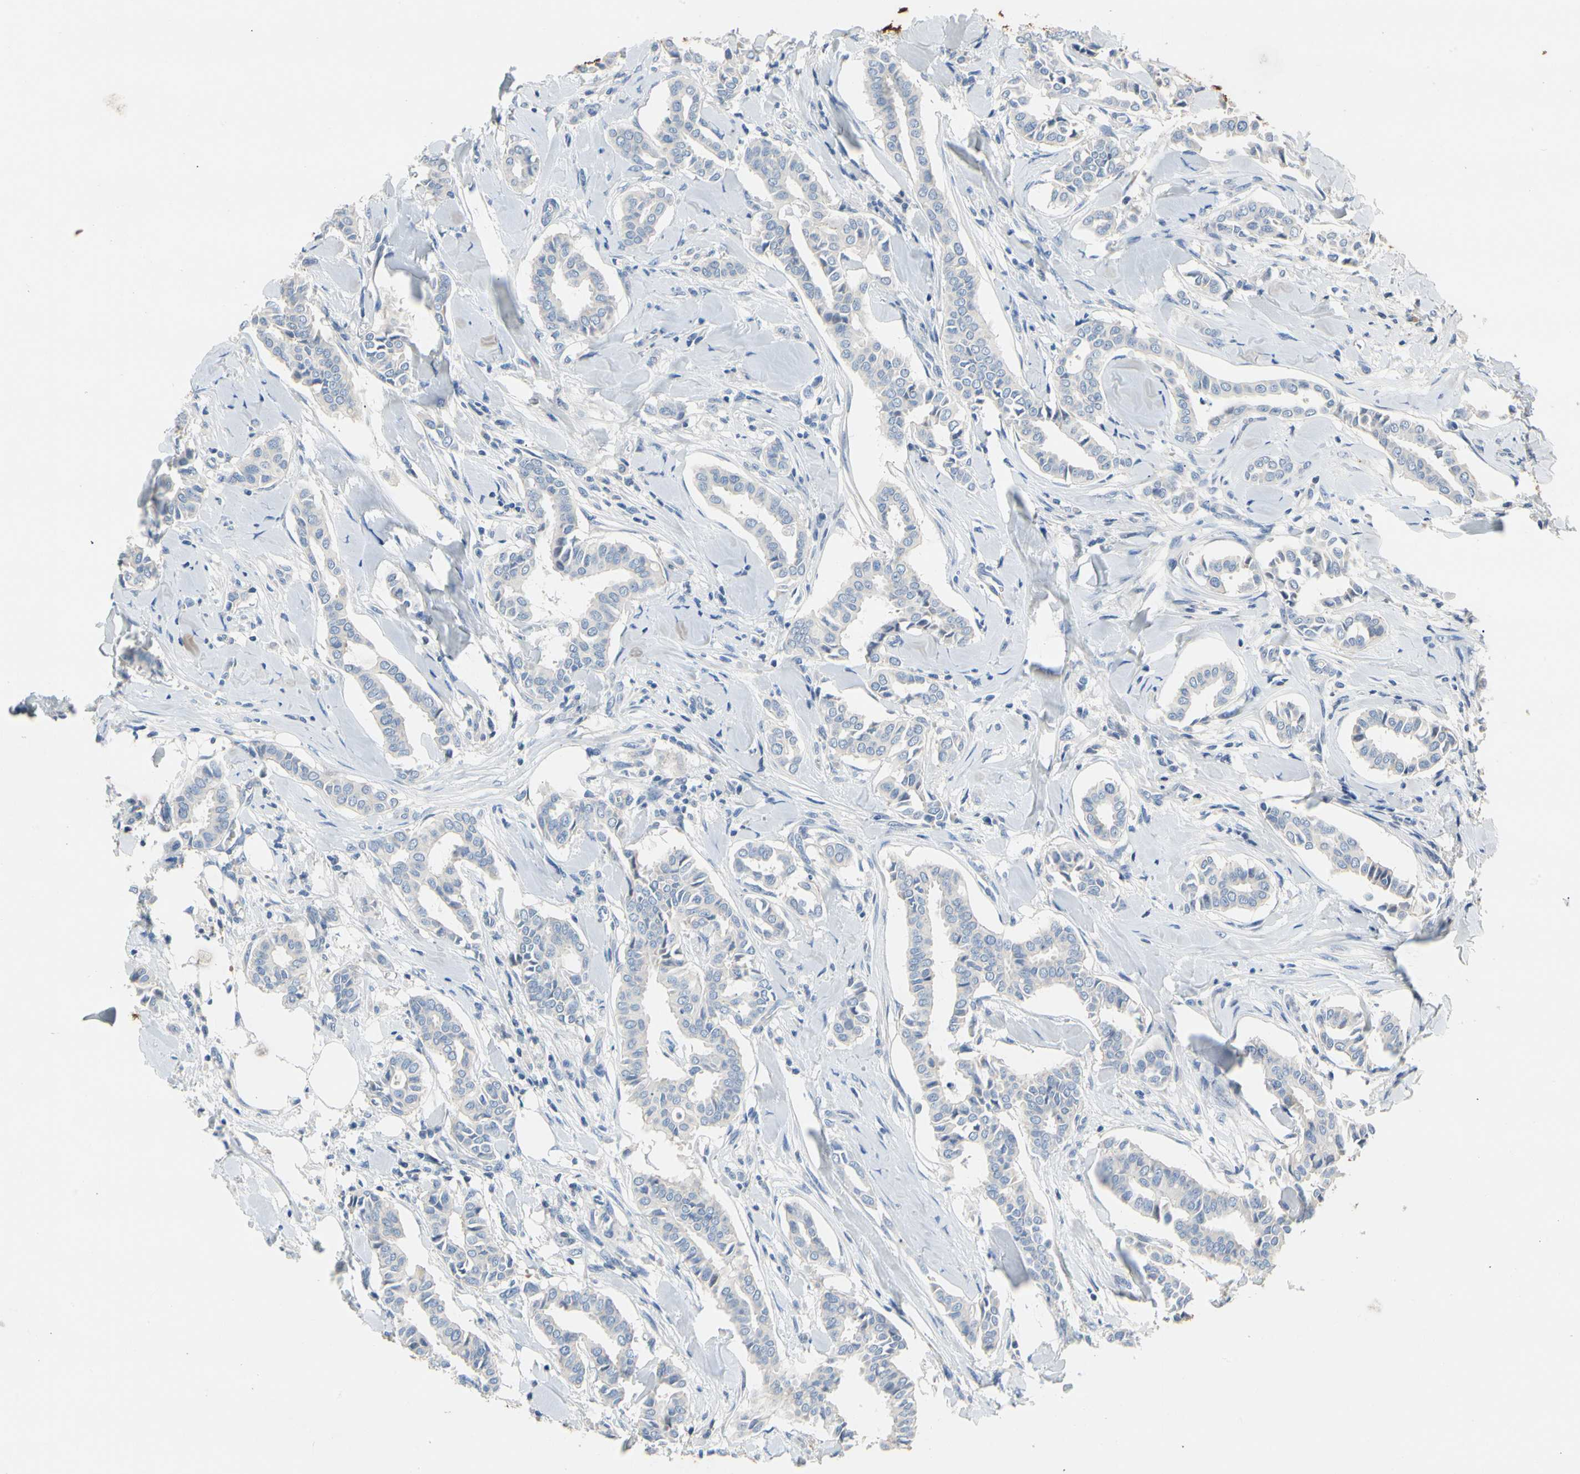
{"staining": {"intensity": "negative", "quantity": "none", "location": "none"}, "tissue": "head and neck cancer", "cell_type": "Tumor cells", "image_type": "cancer", "snomed": [{"axis": "morphology", "description": "Adenocarcinoma, NOS"}, {"axis": "topography", "description": "Salivary gland"}, {"axis": "topography", "description": "Head-Neck"}], "caption": "There is no significant positivity in tumor cells of head and neck cancer.", "gene": "CCM2L", "patient": {"sex": "female", "age": 59}}